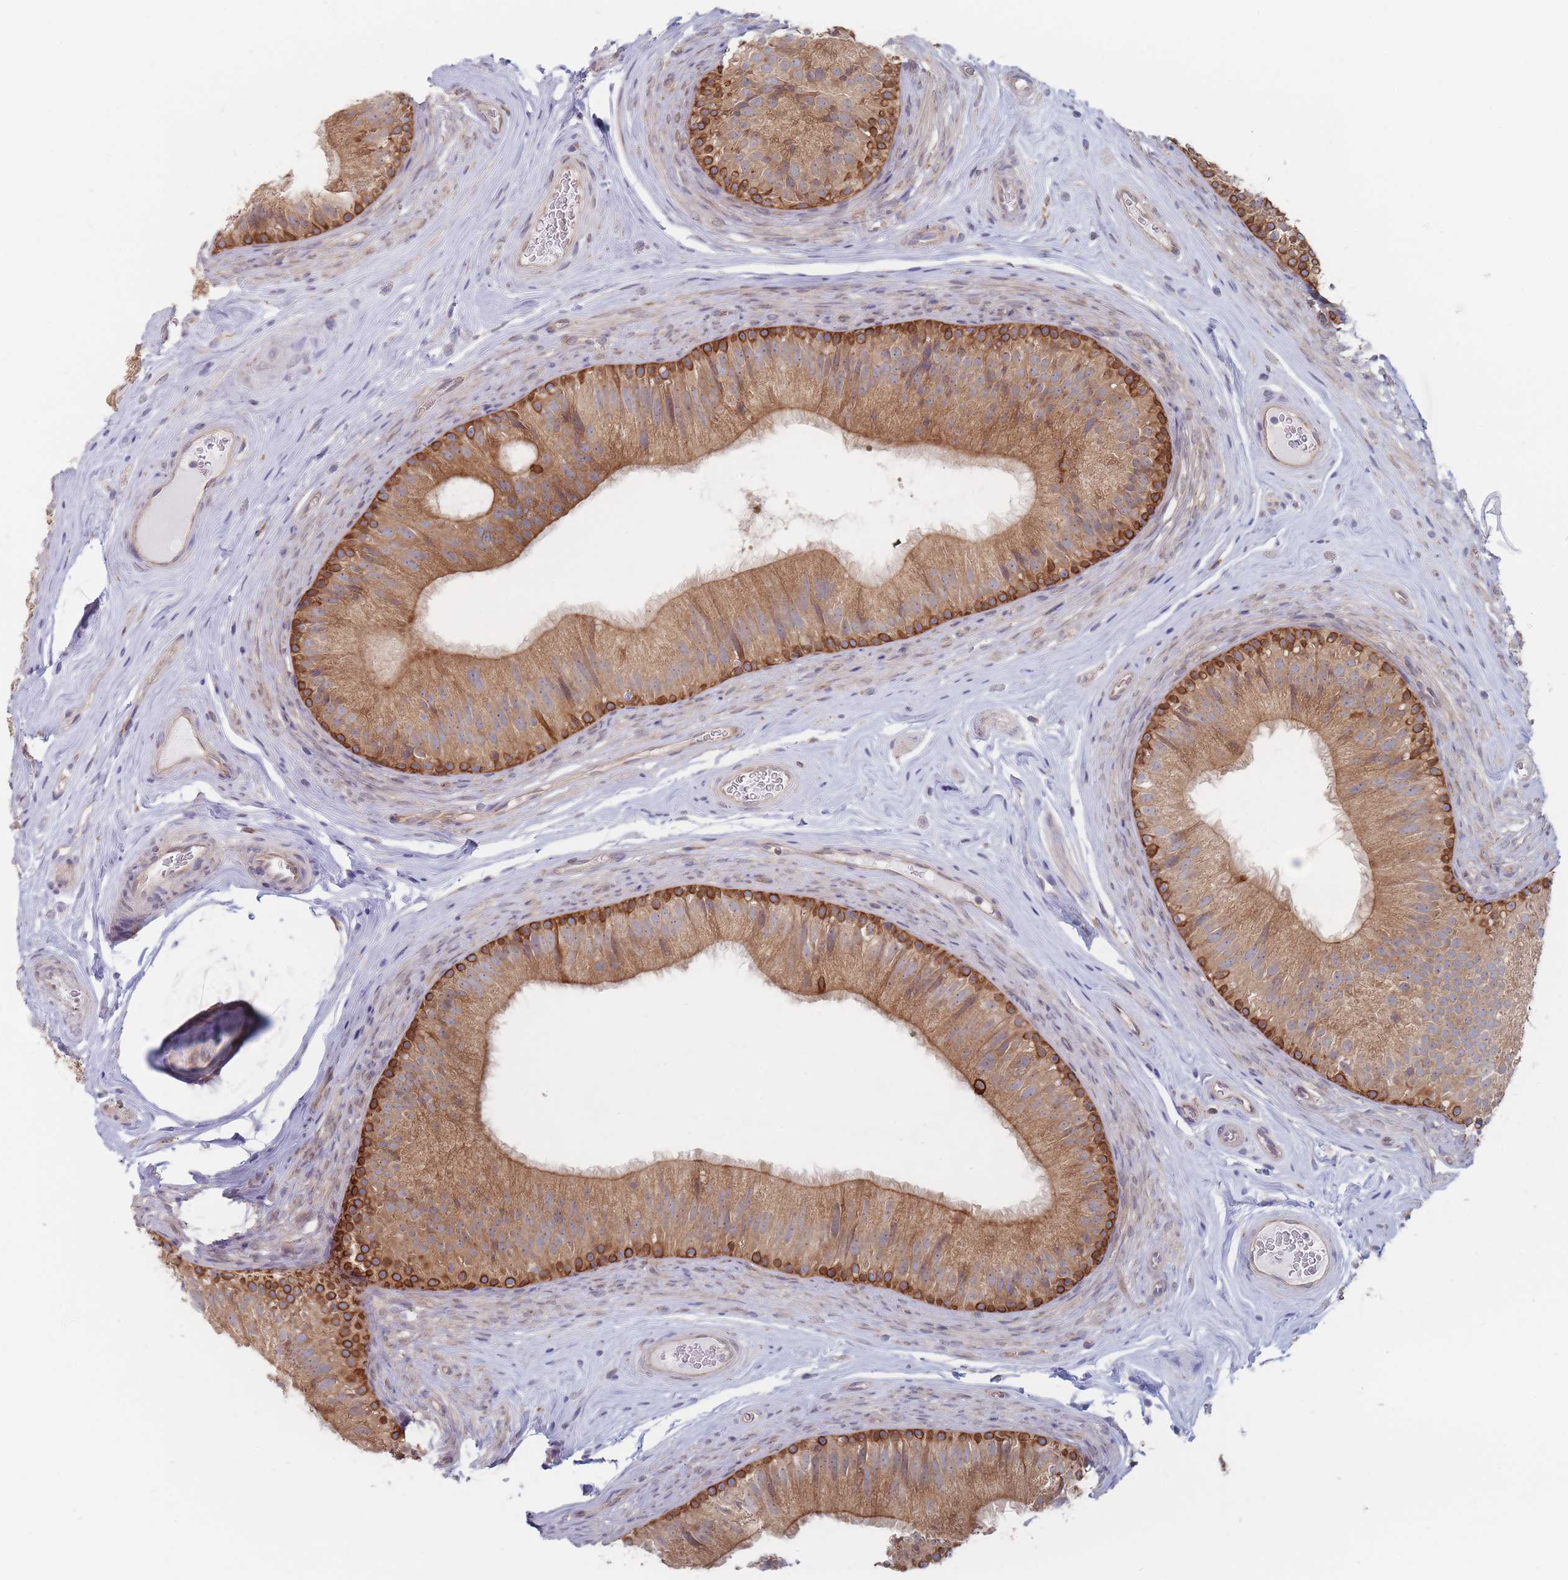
{"staining": {"intensity": "strong", "quantity": "25%-75%", "location": "cytoplasmic/membranous"}, "tissue": "epididymis", "cell_type": "Glandular cells", "image_type": "normal", "snomed": [{"axis": "morphology", "description": "Normal tissue, NOS"}, {"axis": "topography", "description": "Epididymis"}], "caption": "IHC (DAB) staining of unremarkable human epididymis shows strong cytoplasmic/membranous protein expression in approximately 25%-75% of glandular cells.", "gene": "EFCC1", "patient": {"sex": "male", "age": 34}}